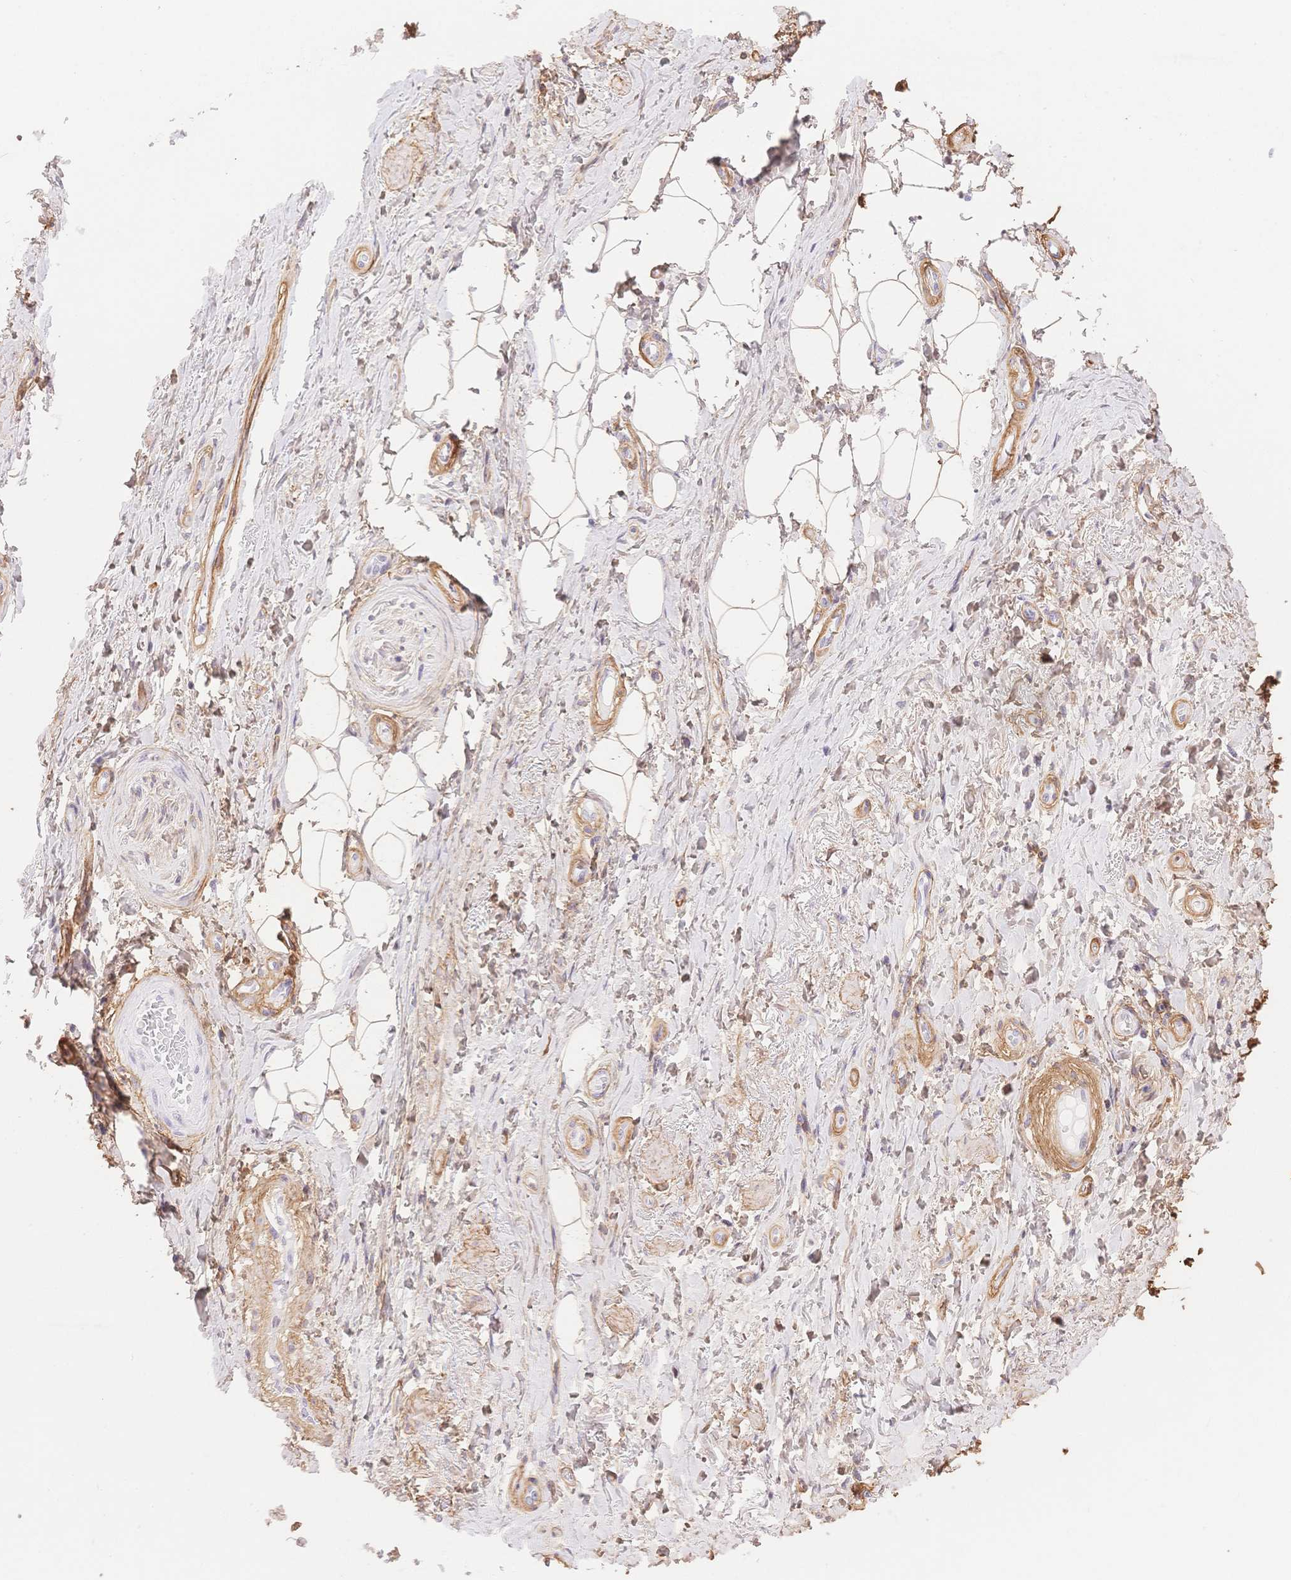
{"staining": {"intensity": "negative", "quantity": "none", "location": "none"}, "tissue": "adipose tissue", "cell_type": "Adipocytes", "image_type": "normal", "snomed": [{"axis": "morphology", "description": "Normal tissue, NOS"}, {"axis": "topography", "description": "Anal"}, {"axis": "topography", "description": "Peripheral nerve tissue"}], "caption": "Immunohistochemistry histopathology image of unremarkable adipose tissue stained for a protein (brown), which exhibits no expression in adipocytes.", "gene": "PDZD2", "patient": {"sex": "male", "age": 53}}